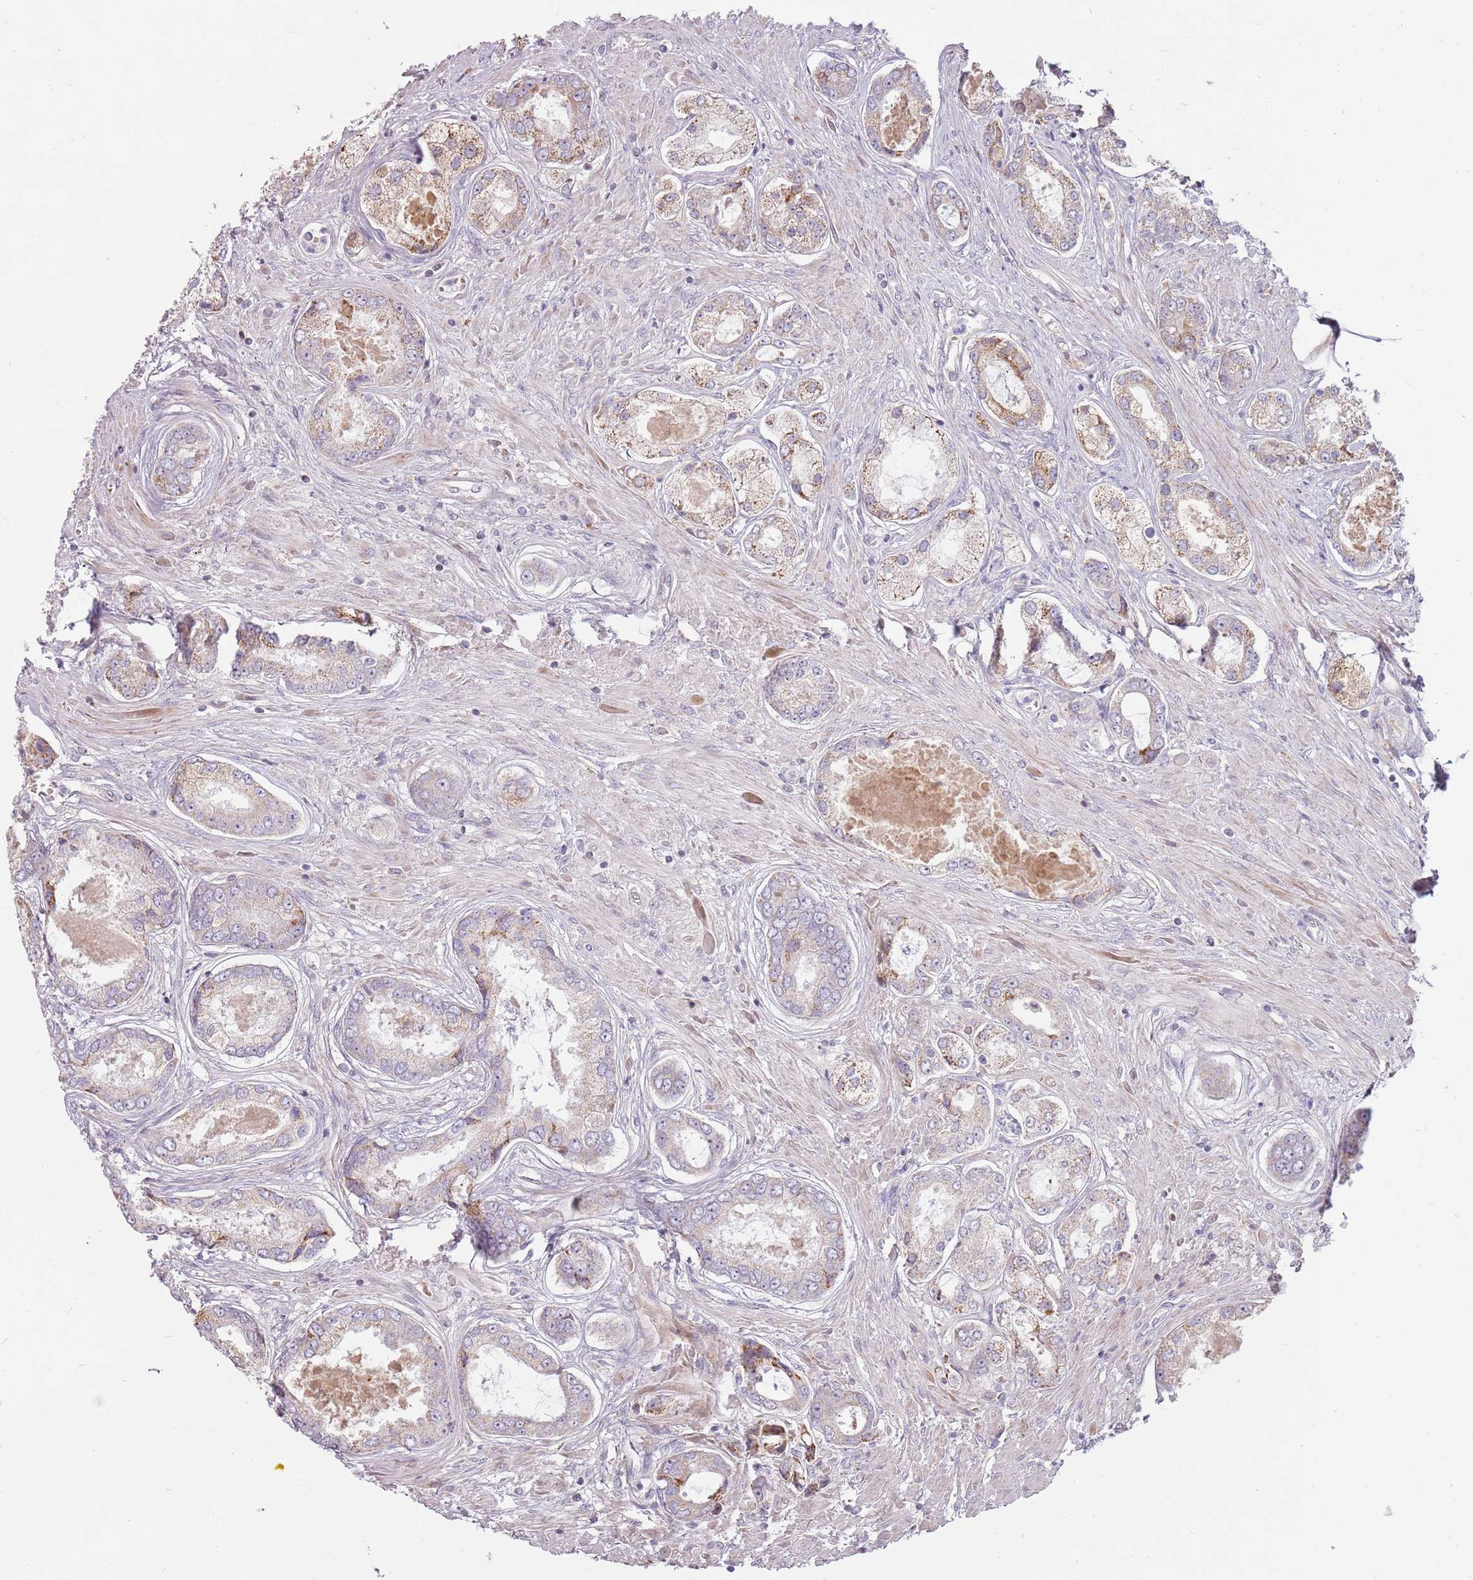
{"staining": {"intensity": "weak", "quantity": ">75%", "location": "cytoplasmic/membranous"}, "tissue": "prostate cancer", "cell_type": "Tumor cells", "image_type": "cancer", "snomed": [{"axis": "morphology", "description": "Adenocarcinoma, Low grade"}, {"axis": "topography", "description": "Prostate"}], "caption": "Prostate adenocarcinoma (low-grade) stained with a protein marker reveals weak staining in tumor cells.", "gene": "ZNF530", "patient": {"sex": "male", "age": 68}}